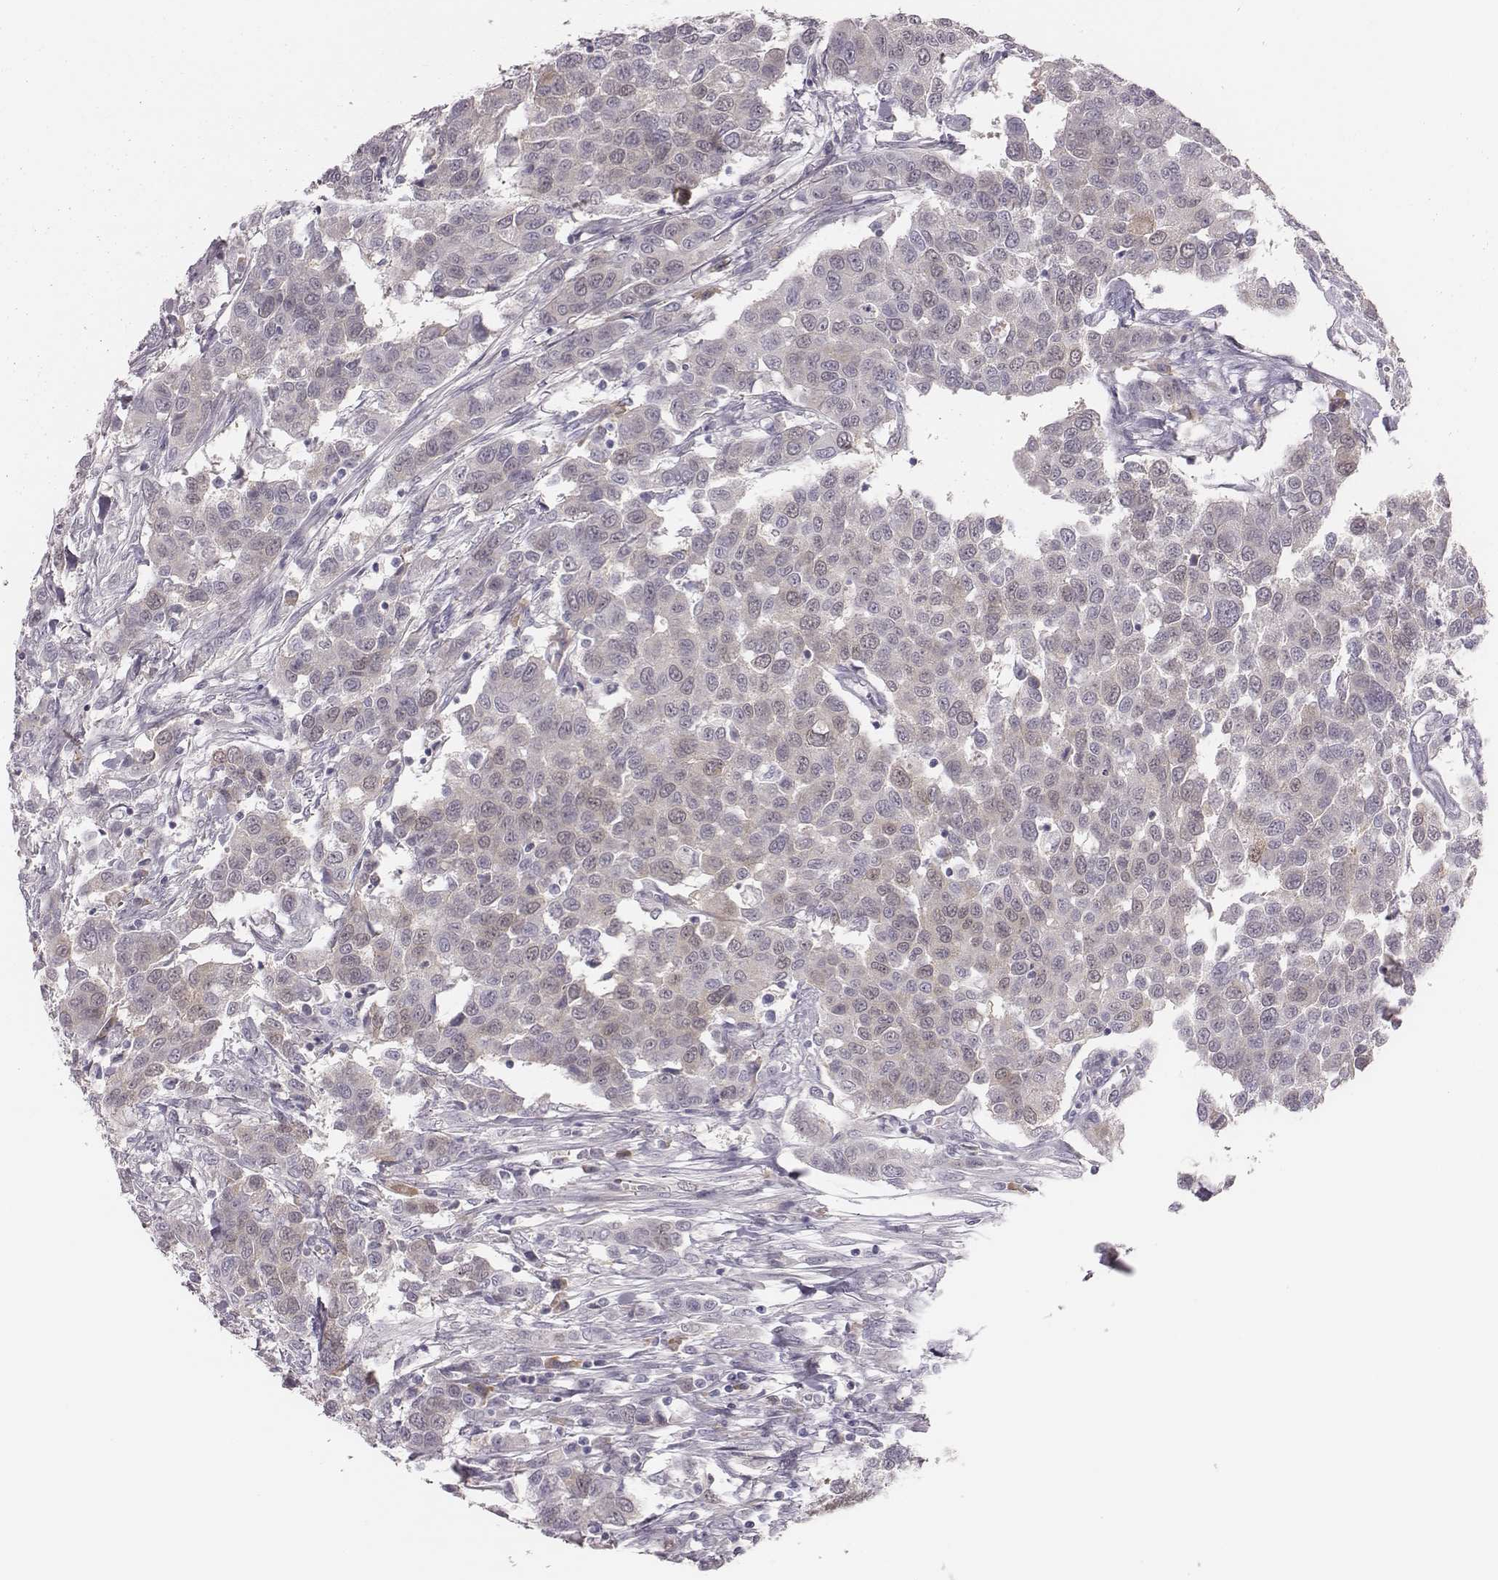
{"staining": {"intensity": "weak", "quantity": "<25%", "location": "cytoplasmic/membranous"}, "tissue": "urothelial cancer", "cell_type": "Tumor cells", "image_type": "cancer", "snomed": [{"axis": "morphology", "description": "Urothelial carcinoma, High grade"}, {"axis": "topography", "description": "Urinary bladder"}], "caption": "Protein analysis of urothelial carcinoma (high-grade) exhibits no significant positivity in tumor cells.", "gene": "PBK", "patient": {"sex": "female", "age": 58}}